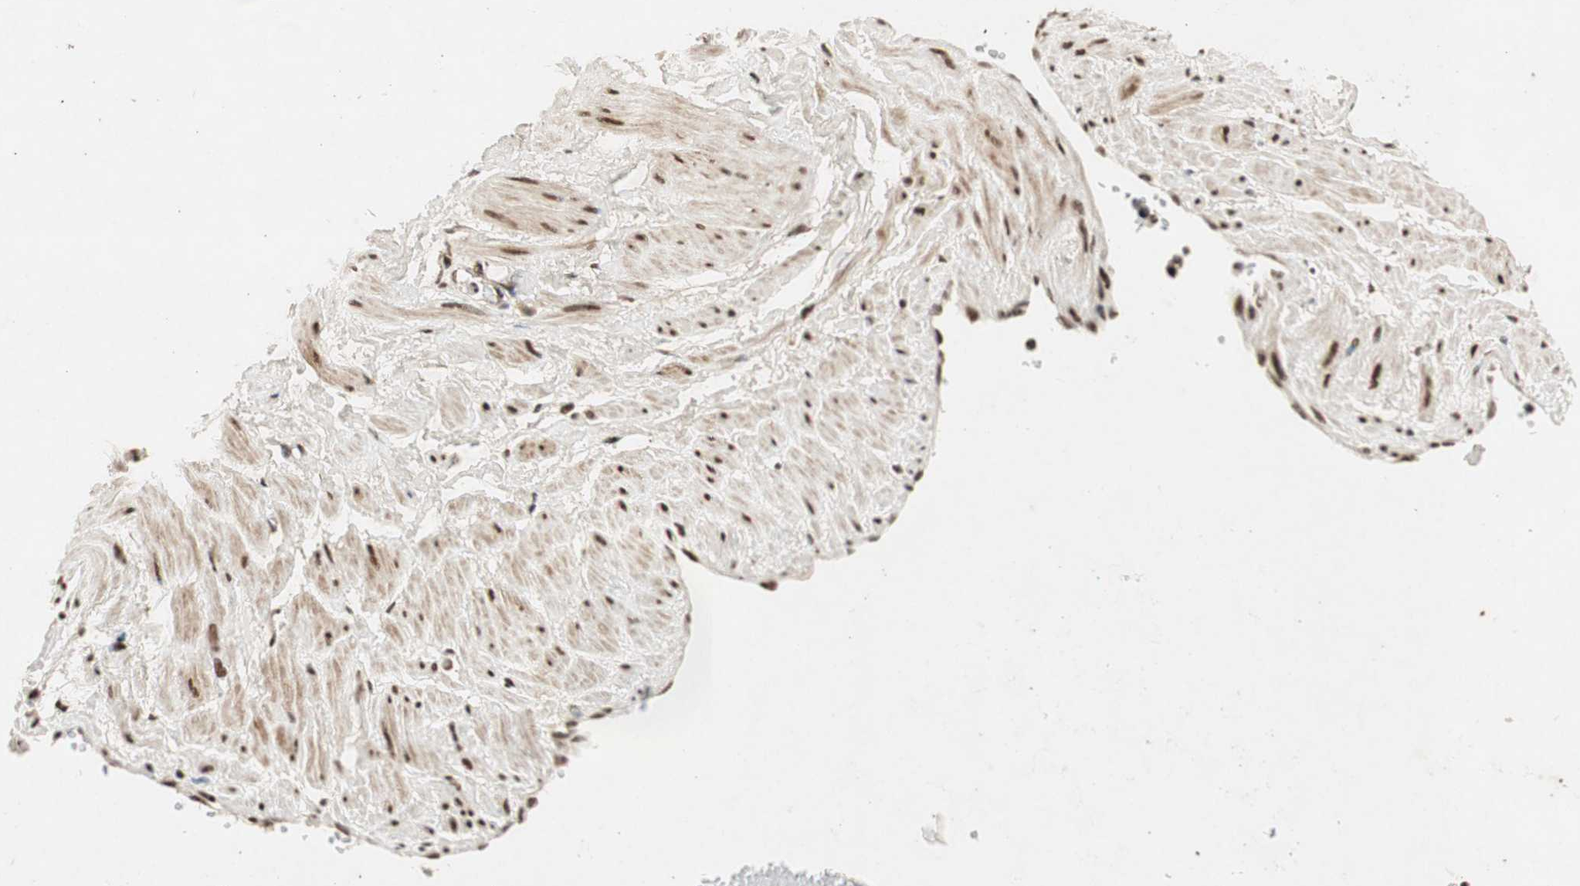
{"staining": {"intensity": "strong", "quantity": ">75%", "location": "nuclear"}, "tissue": "adipose tissue", "cell_type": "Adipocytes", "image_type": "normal", "snomed": [{"axis": "morphology", "description": "Normal tissue, NOS"}, {"axis": "topography", "description": "Soft tissue"}, {"axis": "topography", "description": "Vascular tissue"}], "caption": "Protein staining of normal adipose tissue shows strong nuclear positivity in about >75% of adipocytes.", "gene": "NCBP3", "patient": {"sex": "female", "age": 35}}